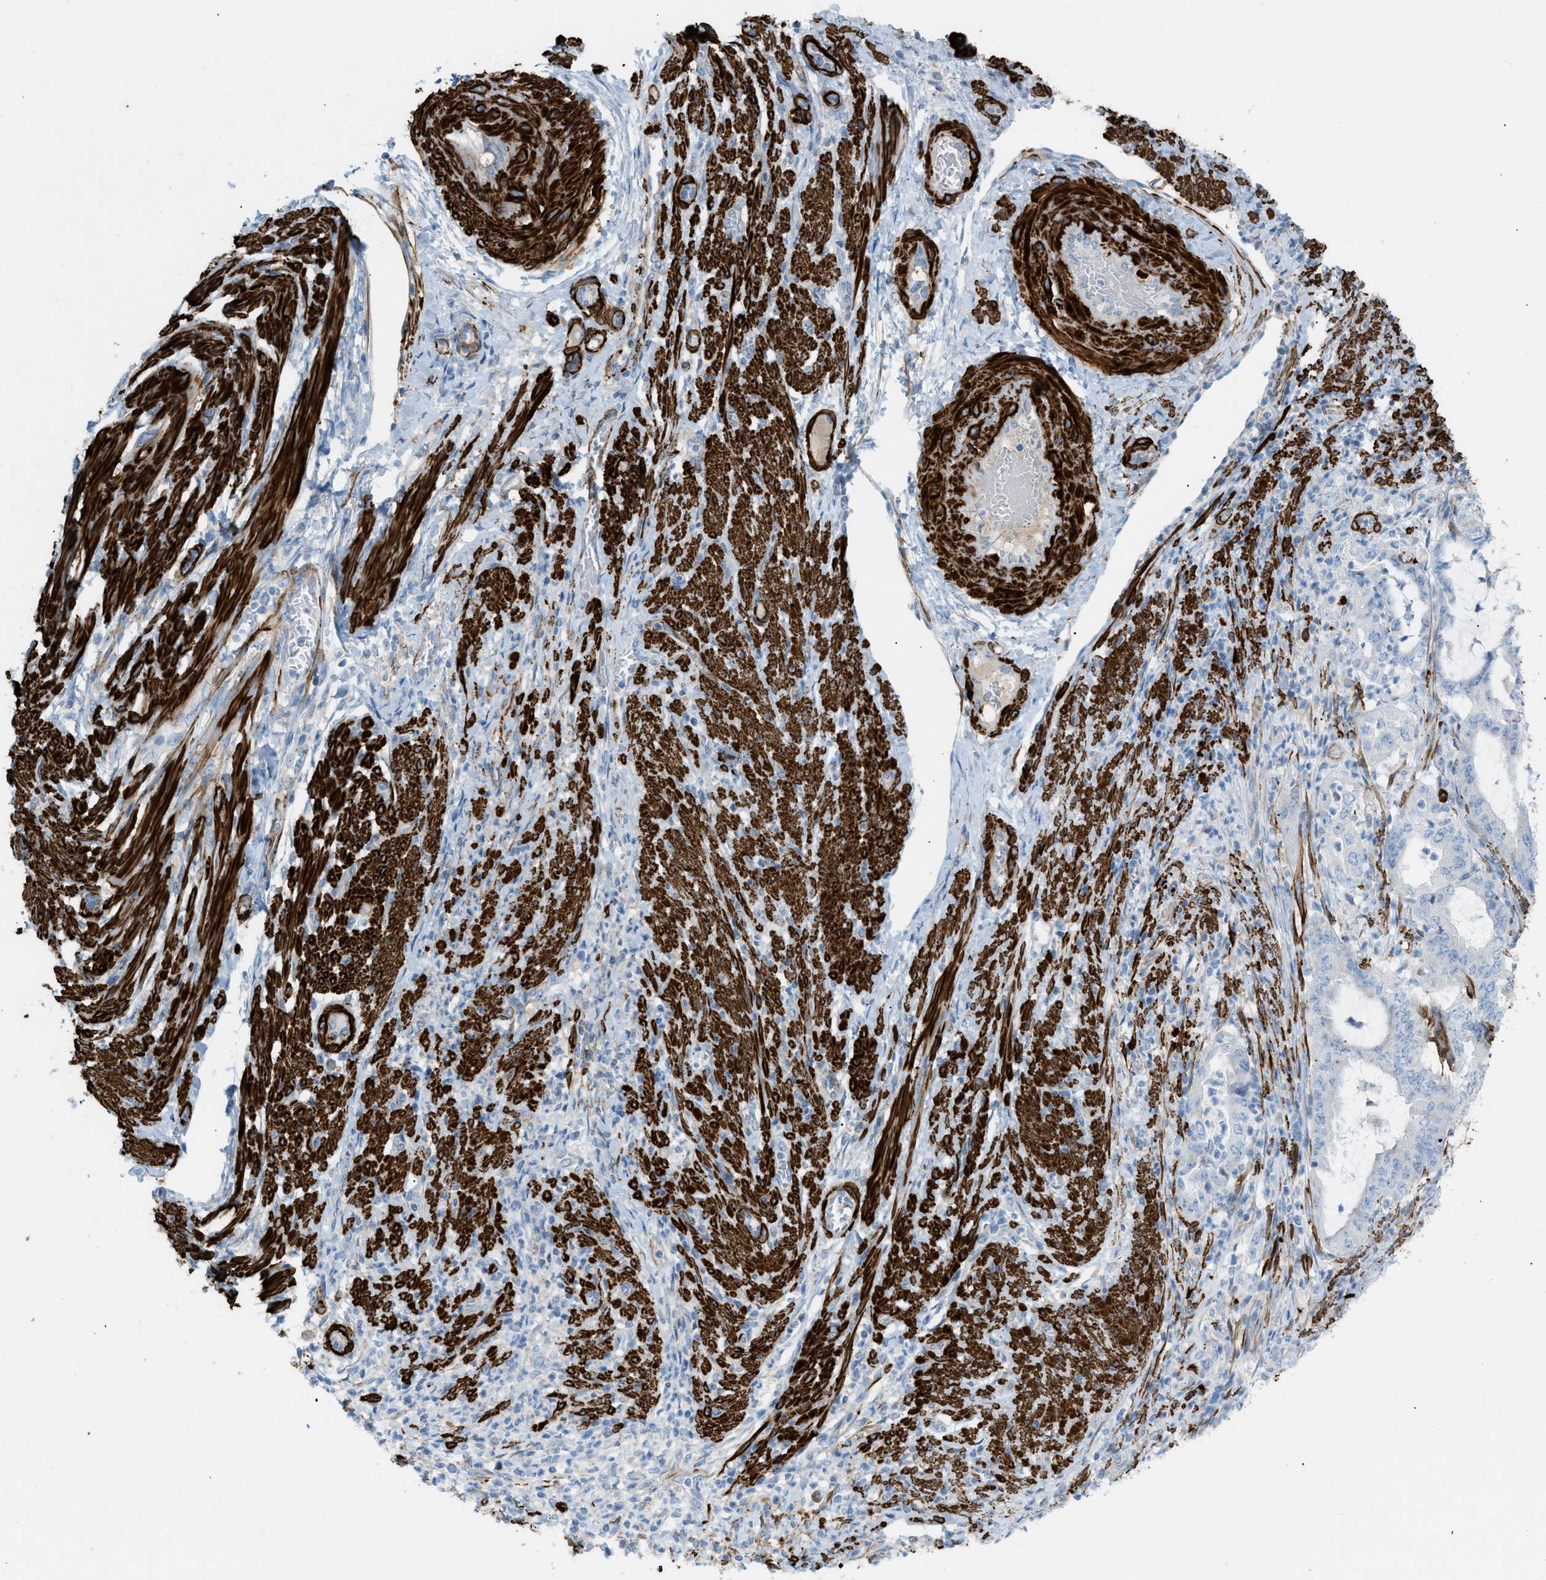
{"staining": {"intensity": "negative", "quantity": "none", "location": "none"}, "tissue": "endometrial cancer", "cell_type": "Tumor cells", "image_type": "cancer", "snomed": [{"axis": "morphology", "description": "Adenocarcinoma, NOS"}, {"axis": "topography", "description": "Endometrium"}], "caption": "Endometrial cancer stained for a protein using immunohistochemistry (IHC) demonstrates no expression tumor cells.", "gene": "MYH11", "patient": {"sex": "female", "age": 70}}